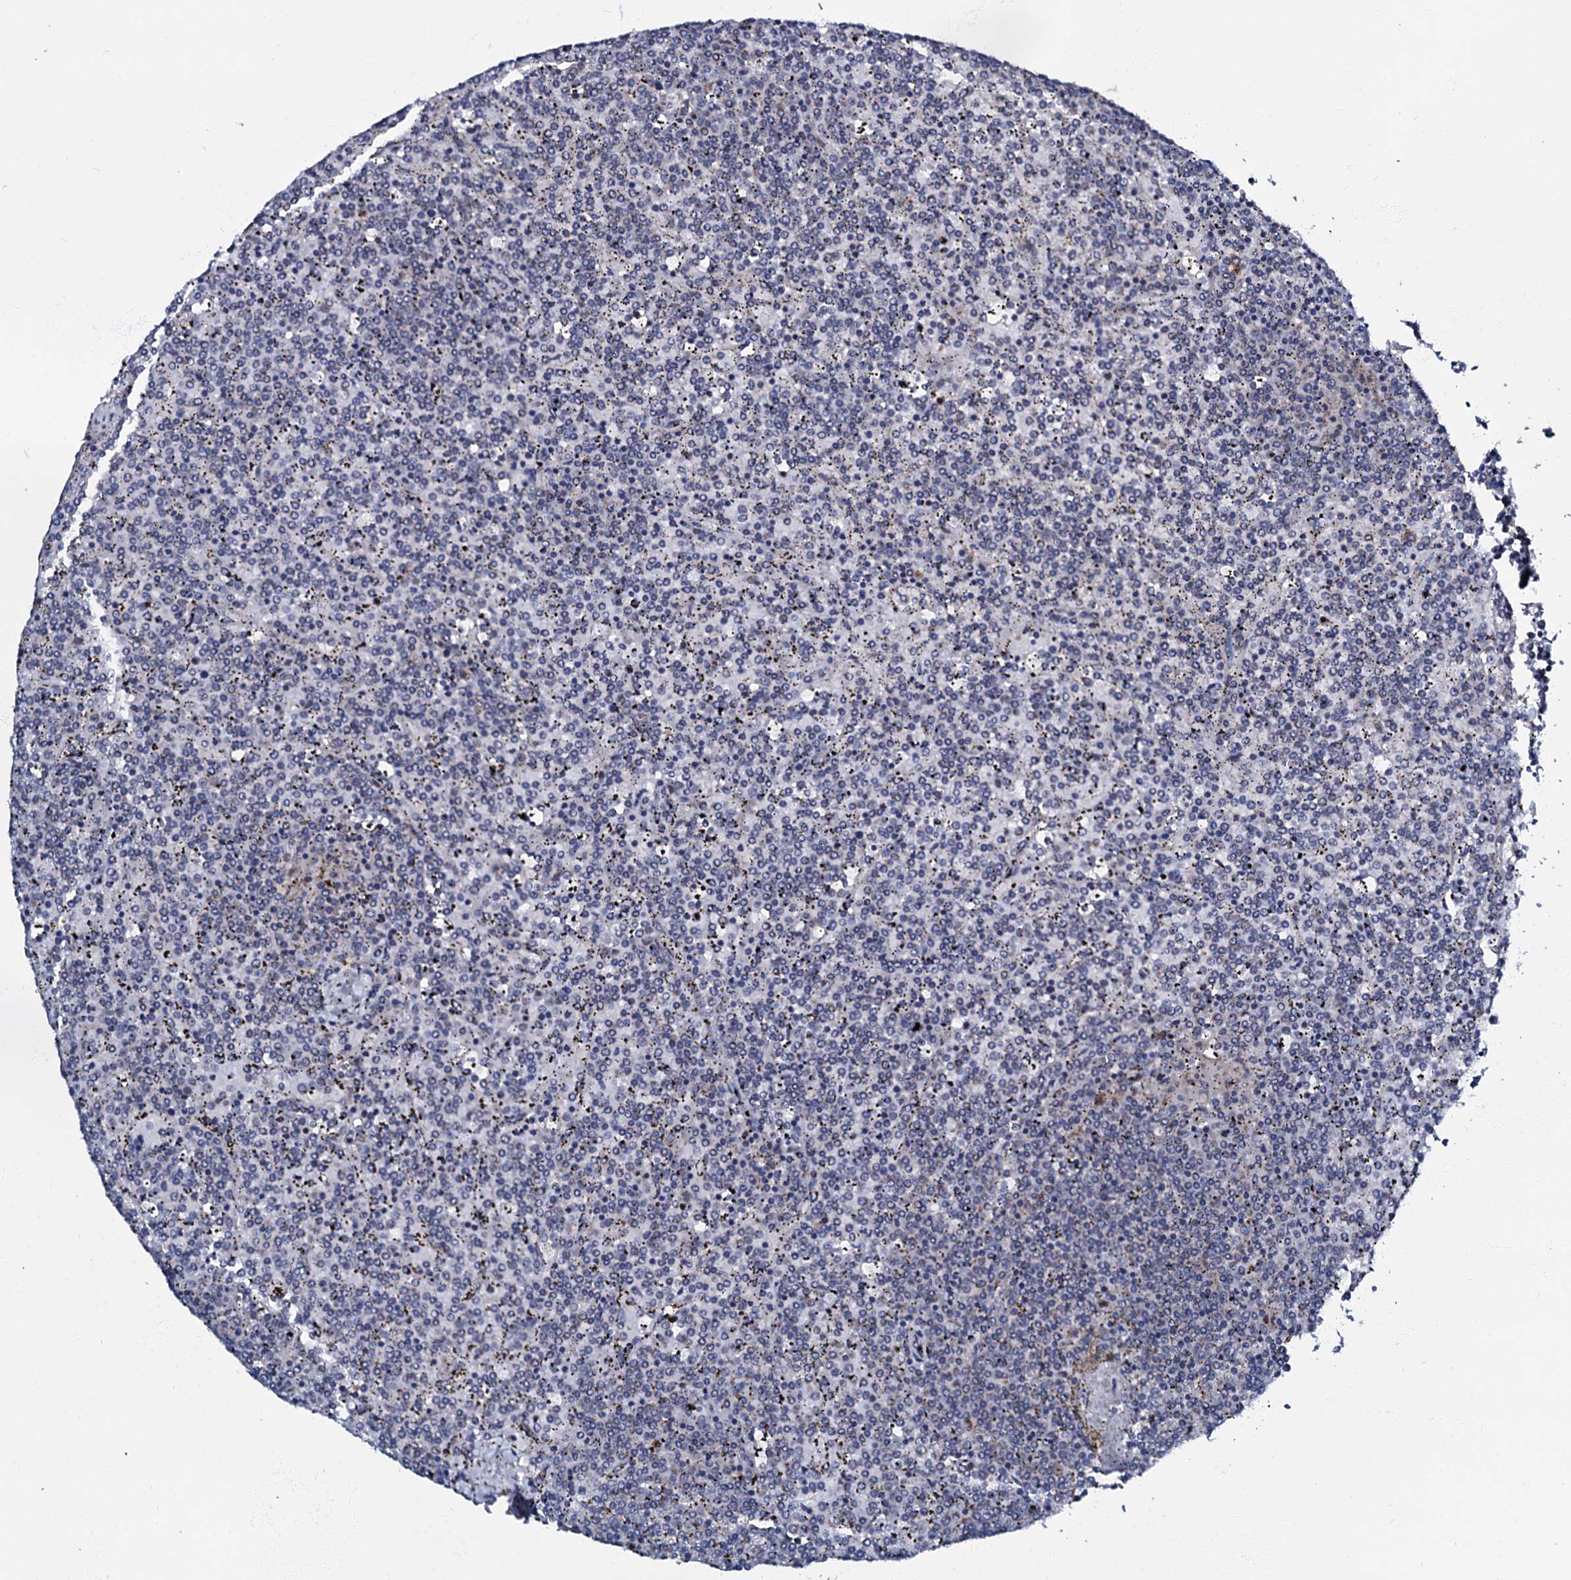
{"staining": {"intensity": "negative", "quantity": "none", "location": "none"}, "tissue": "lymphoma", "cell_type": "Tumor cells", "image_type": "cancer", "snomed": [{"axis": "morphology", "description": "Malignant lymphoma, non-Hodgkin's type, Low grade"}, {"axis": "topography", "description": "Spleen"}], "caption": "Tumor cells show no significant protein positivity in low-grade malignant lymphoma, non-Hodgkin's type.", "gene": "MRPL51", "patient": {"sex": "female", "age": 19}}